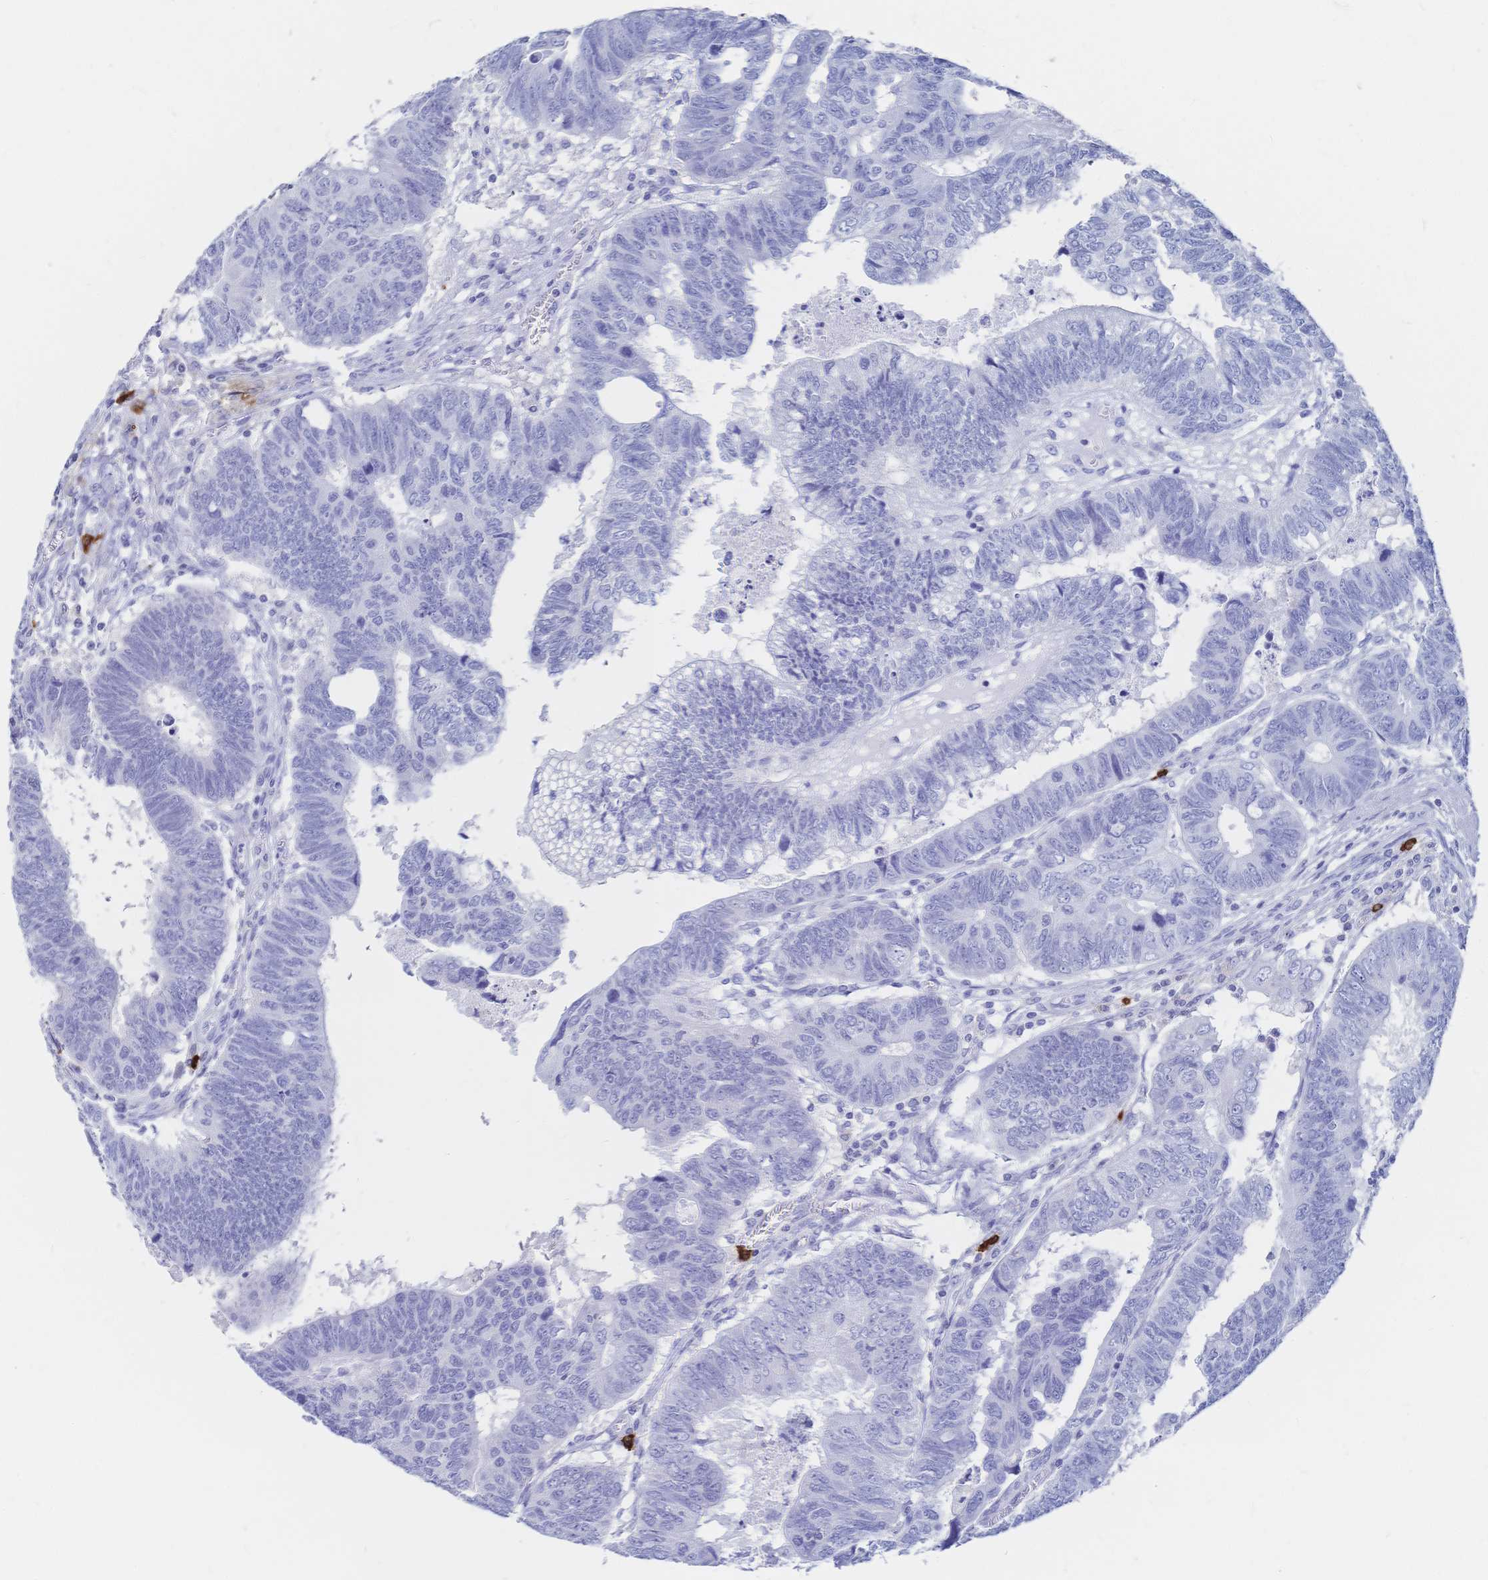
{"staining": {"intensity": "negative", "quantity": "none", "location": "none"}, "tissue": "colorectal cancer", "cell_type": "Tumor cells", "image_type": "cancer", "snomed": [{"axis": "morphology", "description": "Adenocarcinoma, NOS"}, {"axis": "topography", "description": "Colon"}], "caption": "High magnification brightfield microscopy of colorectal cancer stained with DAB (3,3'-diaminobenzidine) (brown) and counterstained with hematoxylin (blue): tumor cells show no significant expression.", "gene": "IL2RB", "patient": {"sex": "male", "age": 62}}